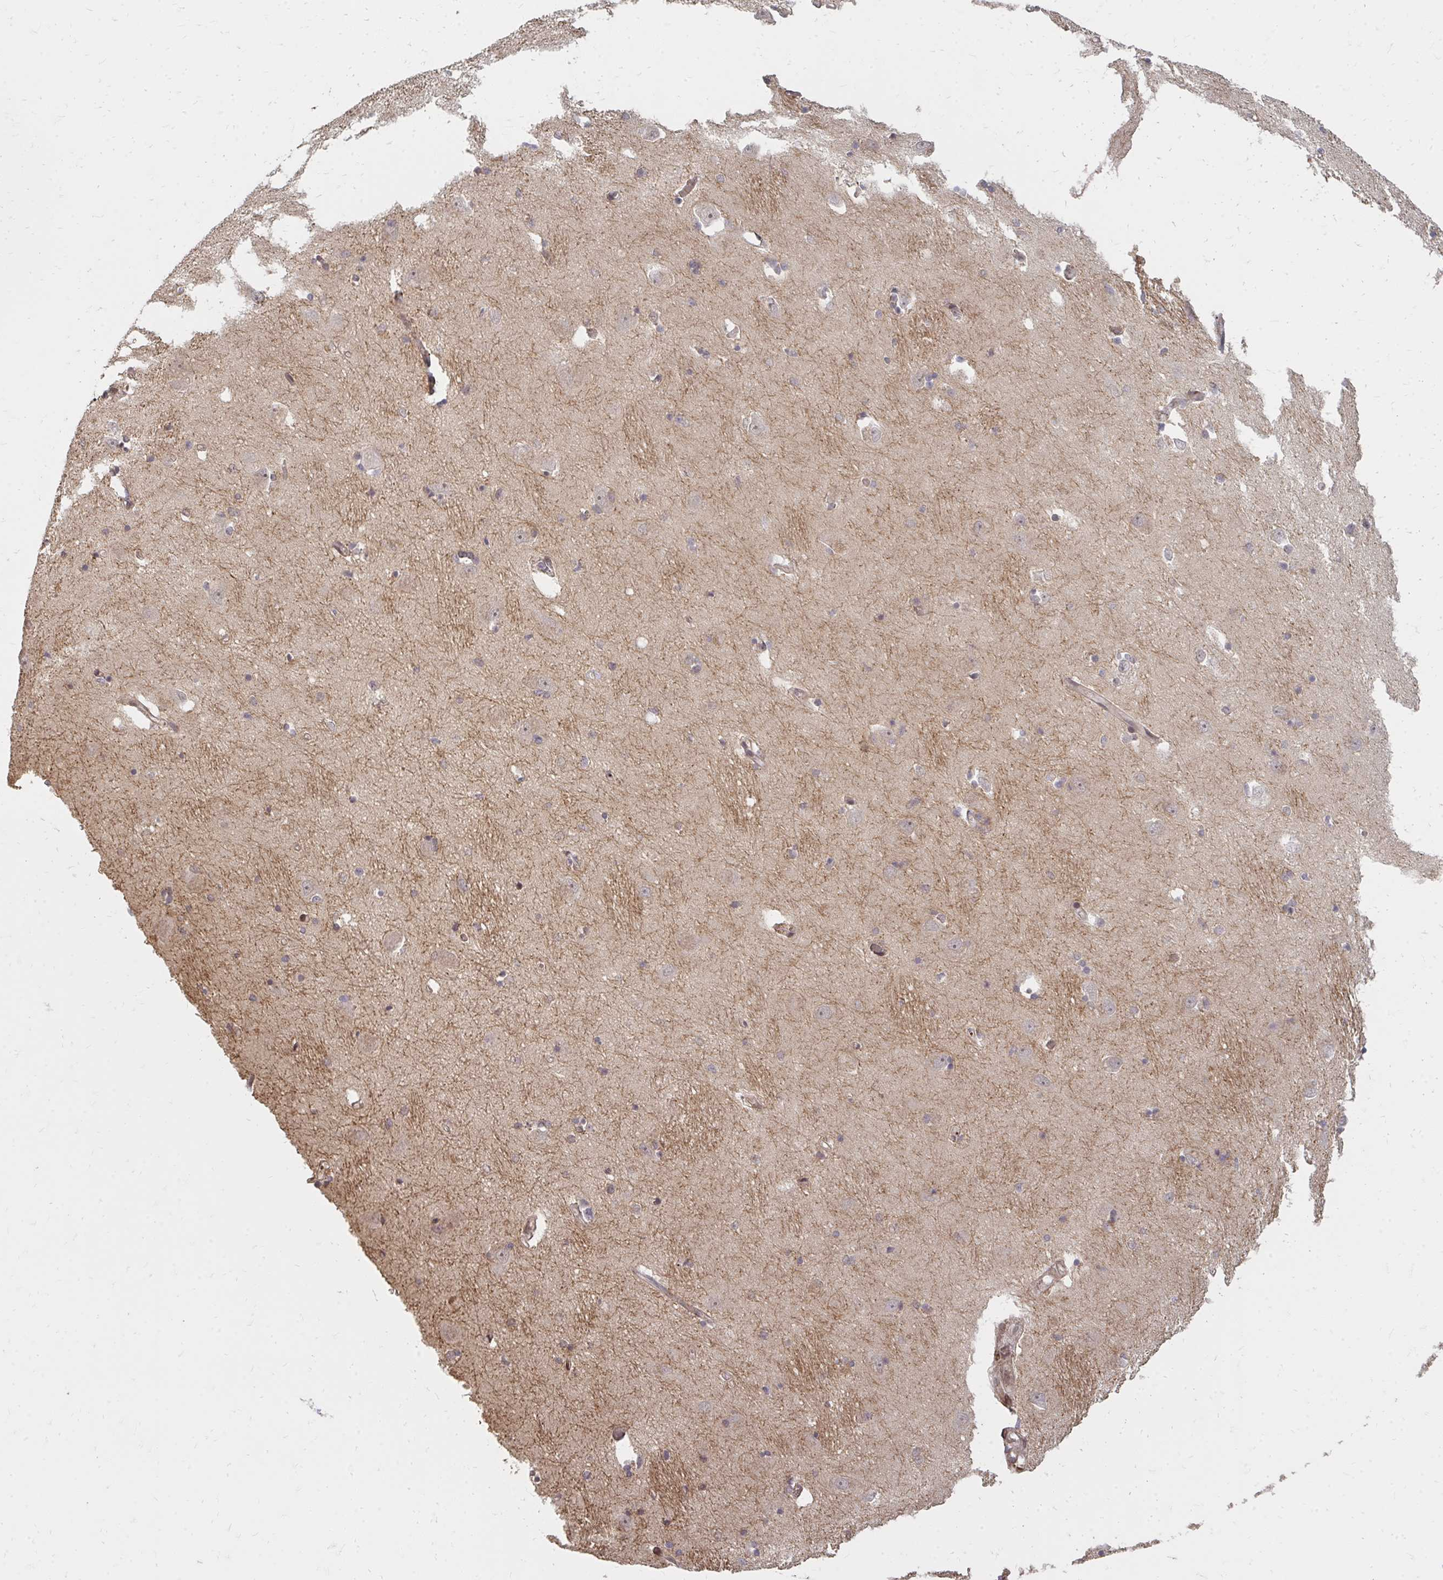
{"staining": {"intensity": "negative", "quantity": "none", "location": "none"}, "tissue": "caudate", "cell_type": "Glial cells", "image_type": "normal", "snomed": [{"axis": "morphology", "description": "Normal tissue, NOS"}, {"axis": "topography", "description": "Lateral ventricle wall"}, {"axis": "topography", "description": "Hippocampus"}], "caption": "Immunohistochemistry (IHC) image of unremarkable human caudate stained for a protein (brown), which demonstrates no staining in glial cells.", "gene": "ZNF285", "patient": {"sex": "female", "age": 63}}